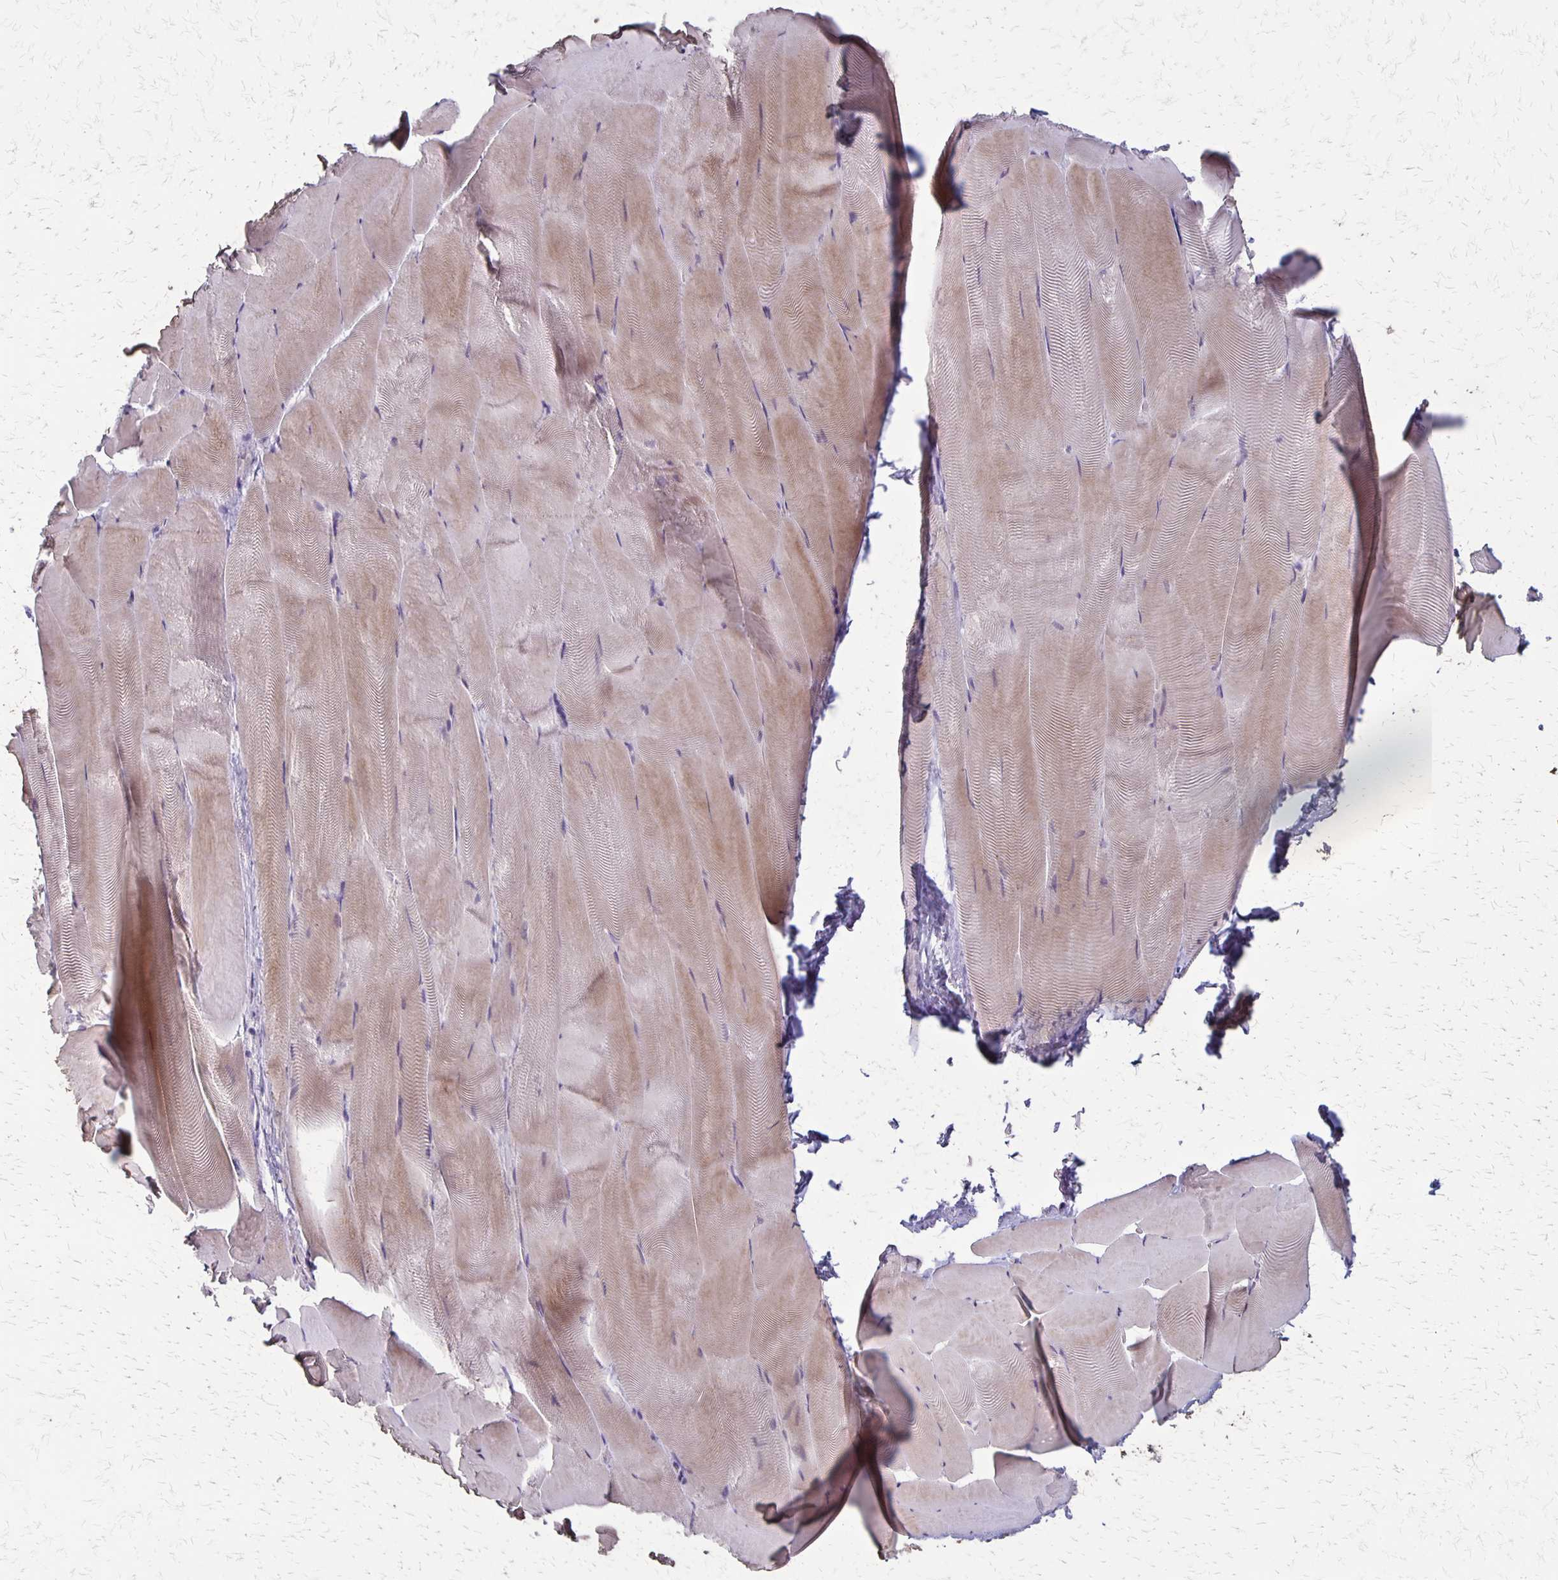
{"staining": {"intensity": "weak", "quantity": "<25%", "location": "cytoplasmic/membranous"}, "tissue": "skeletal muscle", "cell_type": "Myocytes", "image_type": "normal", "snomed": [{"axis": "morphology", "description": "Normal tissue, NOS"}, {"axis": "topography", "description": "Skeletal muscle"}], "caption": "Immunohistochemistry photomicrograph of normal skeletal muscle stained for a protein (brown), which reveals no expression in myocytes. Nuclei are stained in blue.", "gene": "SEPTIN5", "patient": {"sex": "female", "age": 64}}